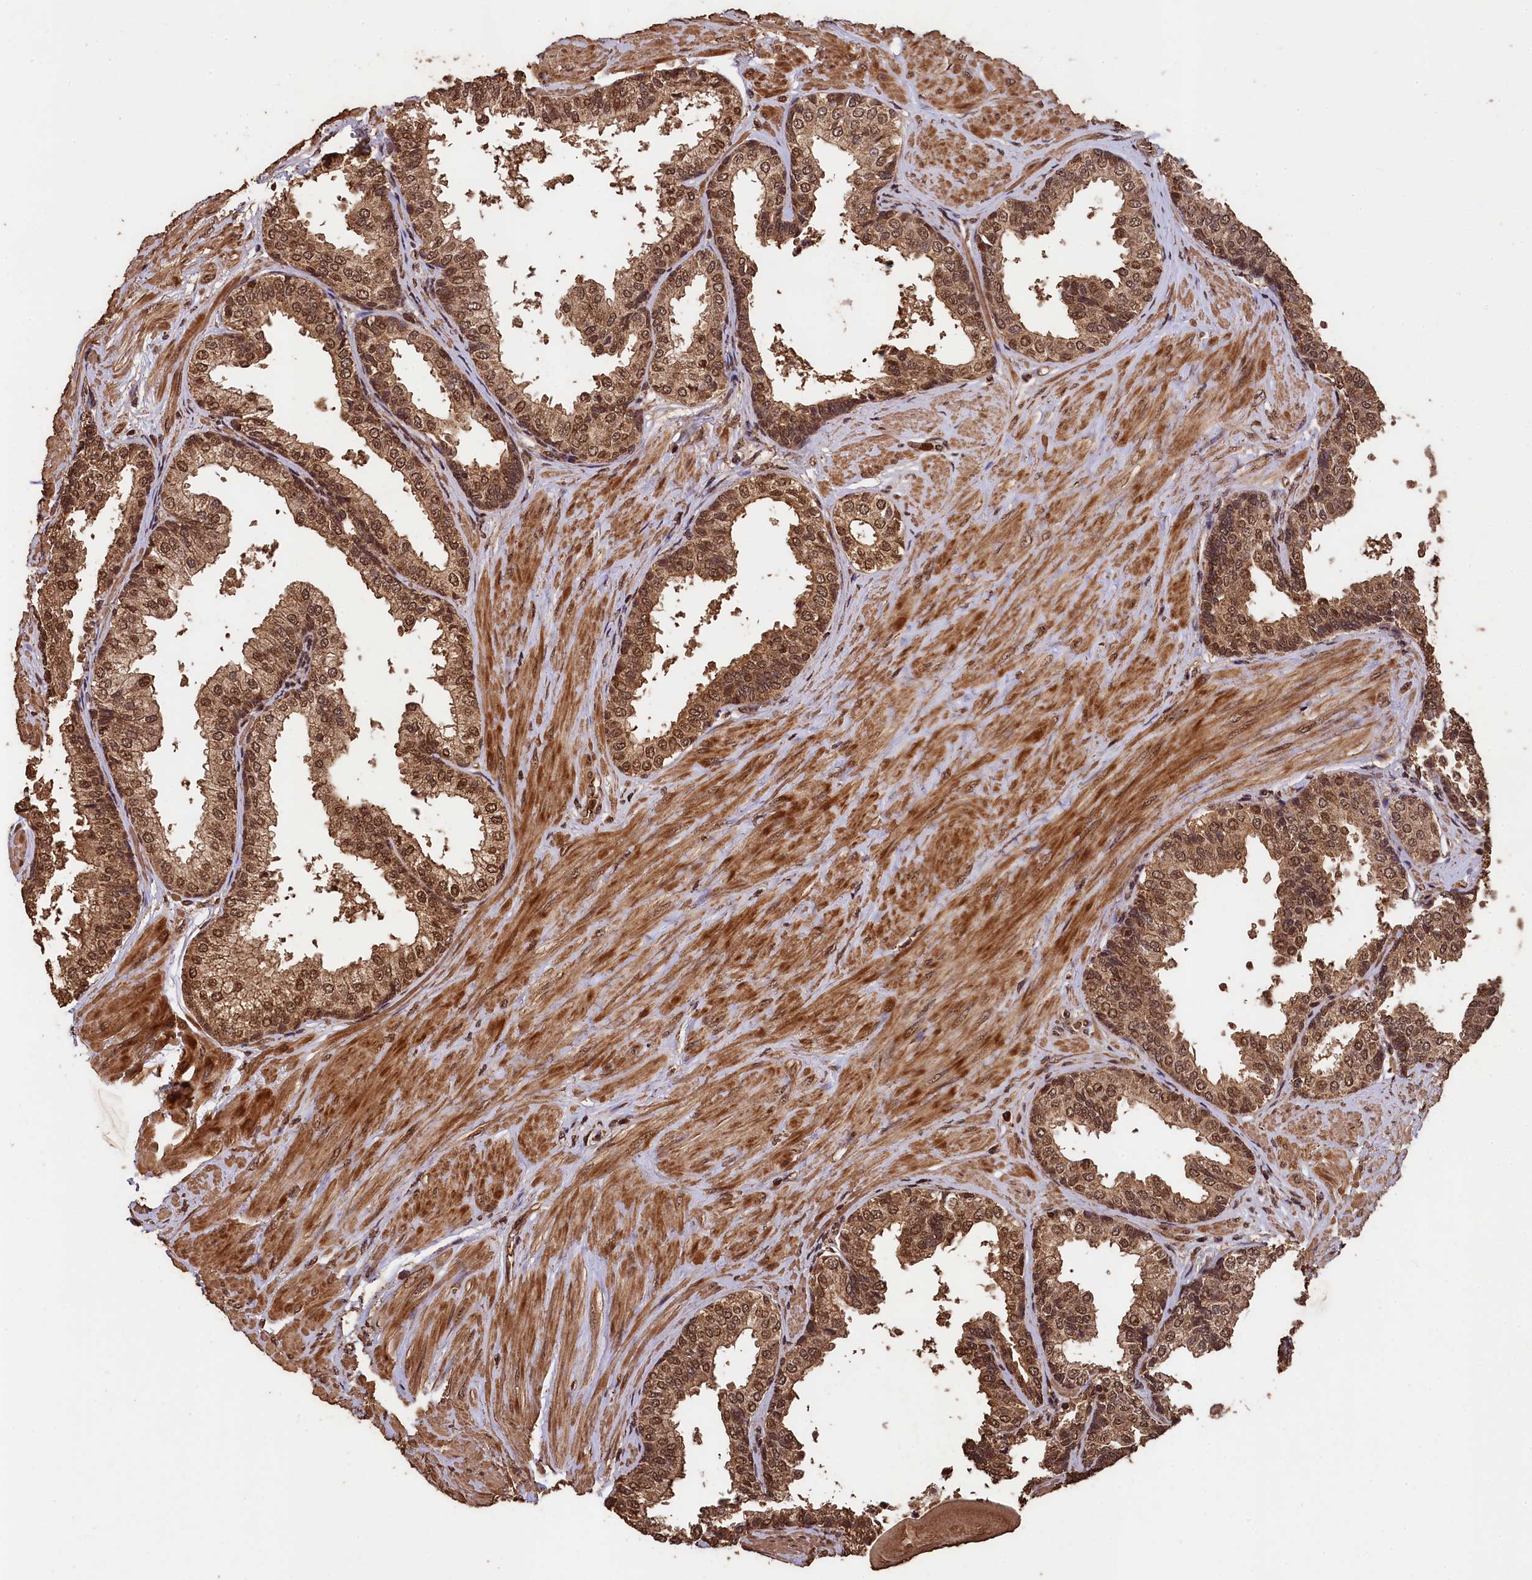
{"staining": {"intensity": "moderate", "quantity": ">75%", "location": "cytoplasmic/membranous,nuclear"}, "tissue": "prostate", "cell_type": "Glandular cells", "image_type": "normal", "snomed": [{"axis": "morphology", "description": "Normal tissue, NOS"}, {"axis": "topography", "description": "Prostate"}], "caption": "Immunohistochemical staining of unremarkable prostate displays >75% levels of moderate cytoplasmic/membranous,nuclear protein expression in about >75% of glandular cells.", "gene": "CEP57L1", "patient": {"sex": "male", "age": 48}}